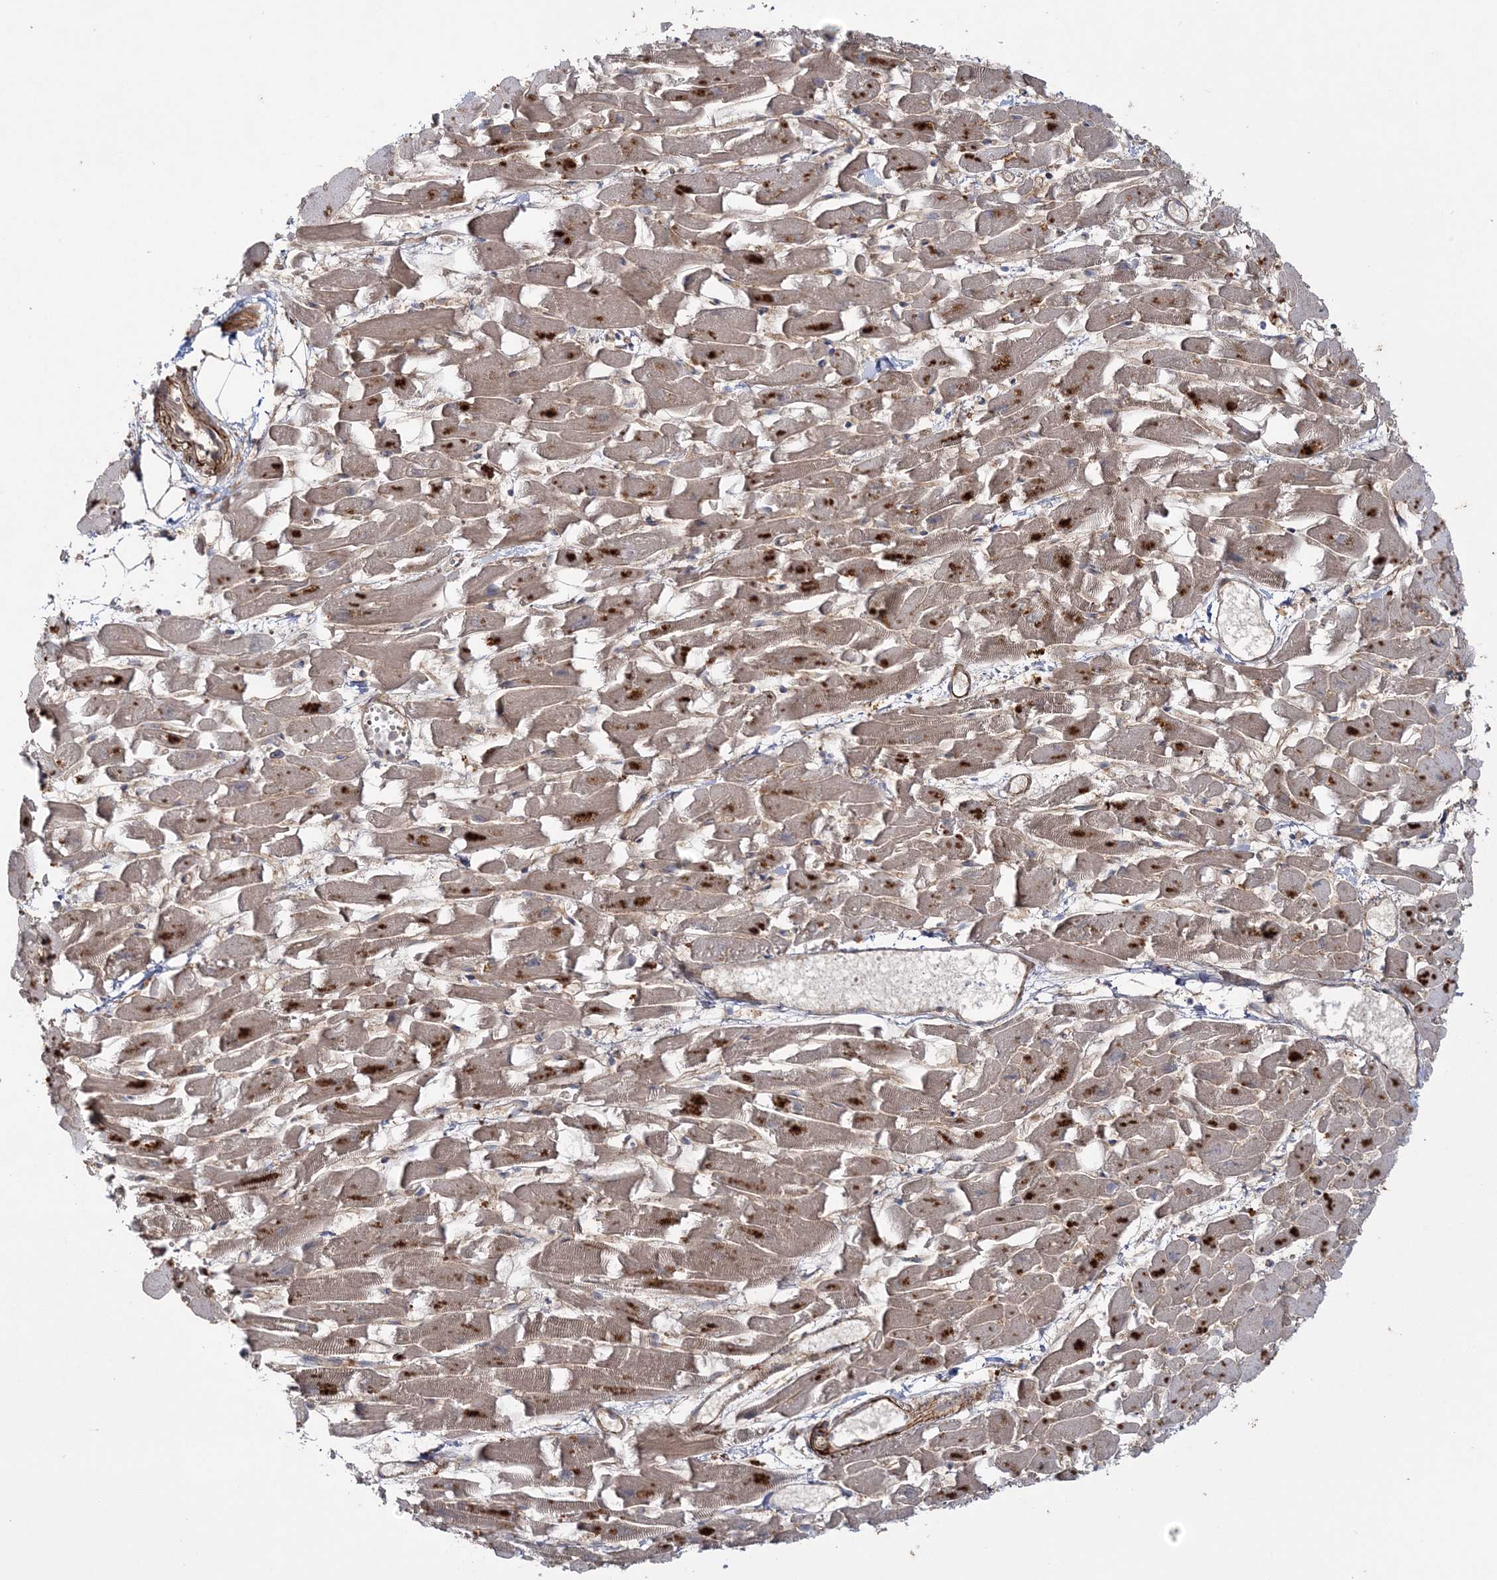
{"staining": {"intensity": "moderate", "quantity": ">75%", "location": "cytoplasmic/membranous"}, "tissue": "heart muscle", "cell_type": "Cardiomyocytes", "image_type": "normal", "snomed": [{"axis": "morphology", "description": "Normal tissue, NOS"}, {"axis": "topography", "description": "Heart"}], "caption": "The immunohistochemical stain shows moderate cytoplasmic/membranous positivity in cardiomyocytes of normal heart muscle.", "gene": "MOCS2", "patient": {"sex": "female", "age": 64}}